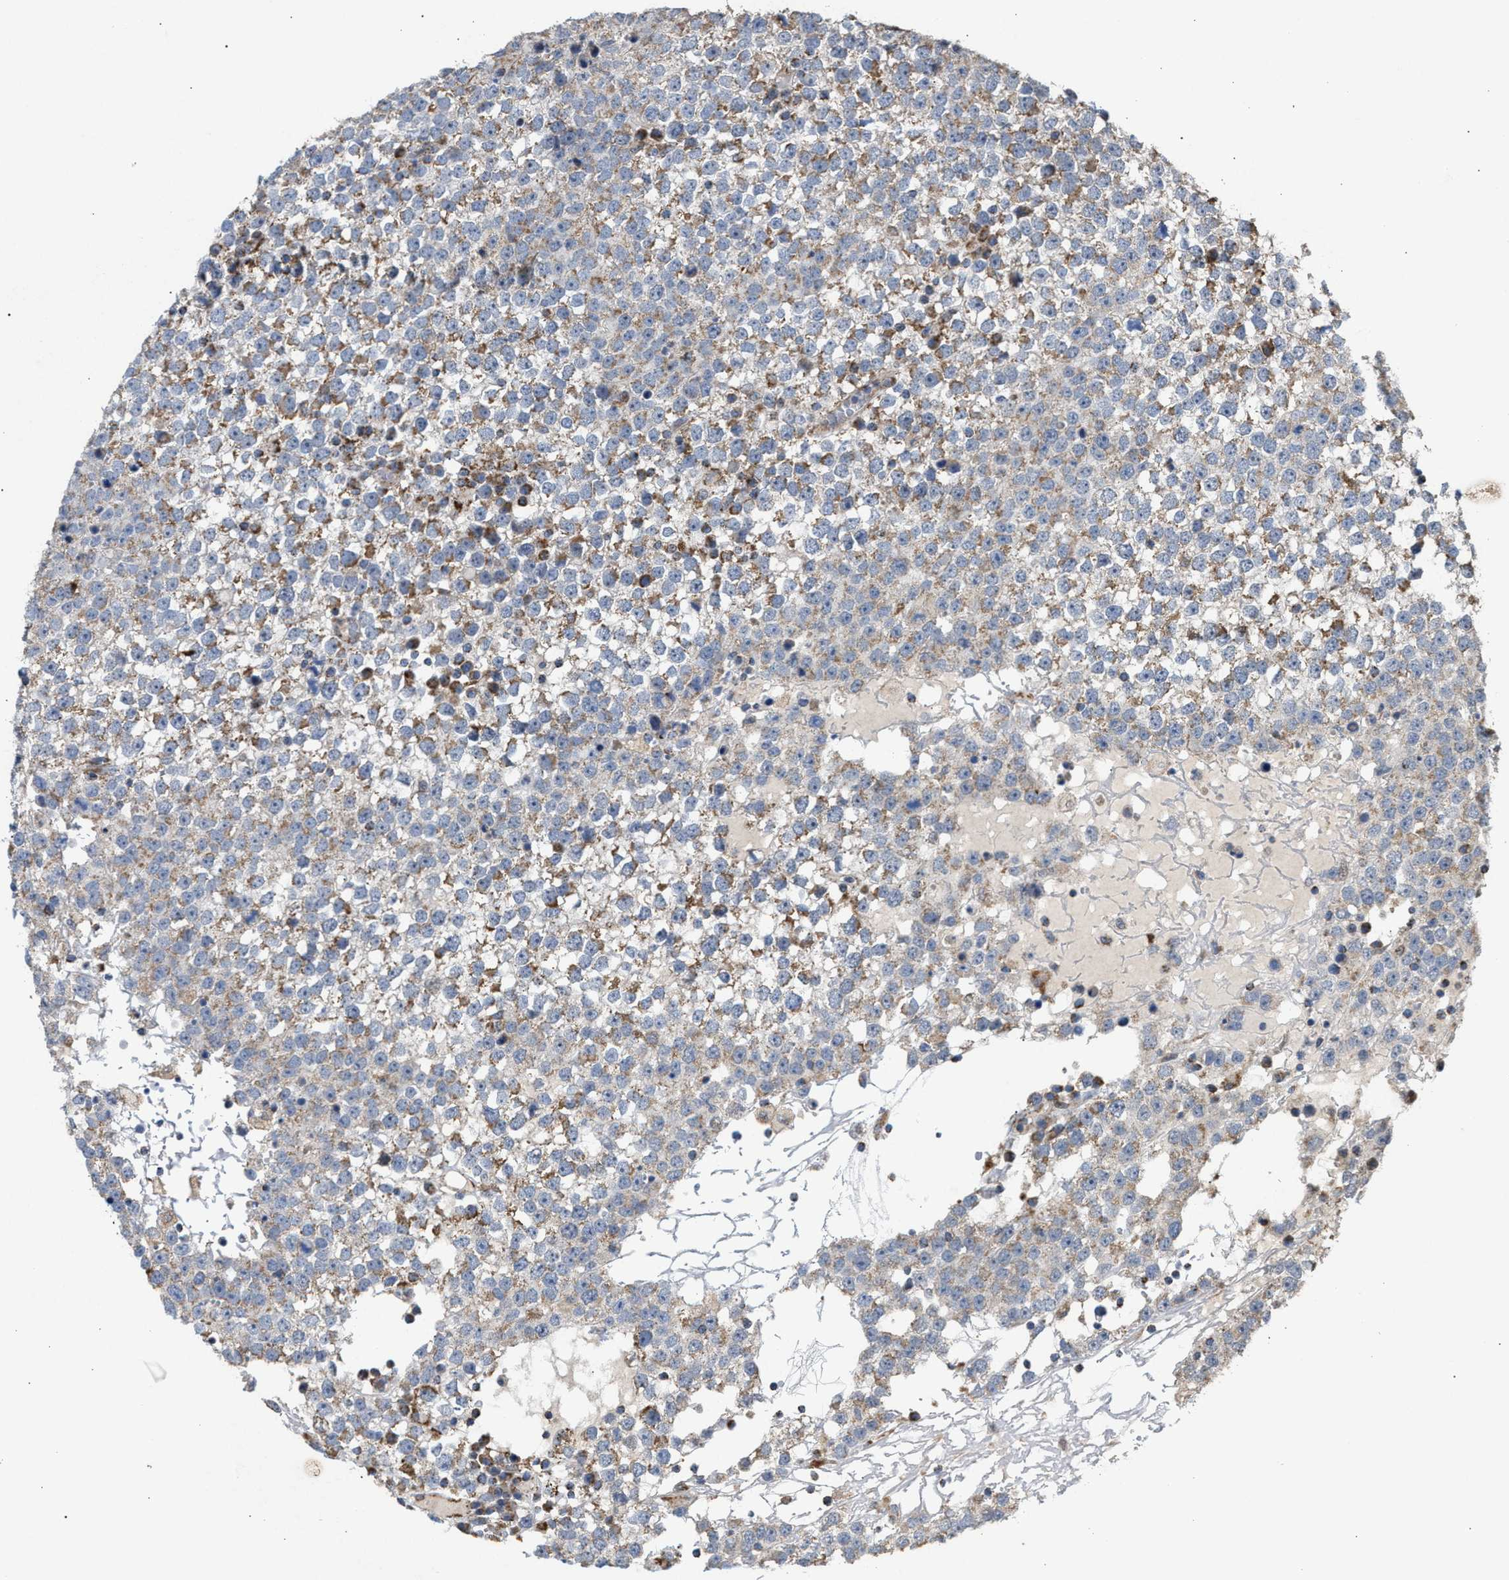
{"staining": {"intensity": "moderate", "quantity": "<25%", "location": "cytoplasmic/membranous"}, "tissue": "testis cancer", "cell_type": "Tumor cells", "image_type": "cancer", "snomed": [{"axis": "morphology", "description": "Seminoma, NOS"}, {"axis": "topography", "description": "Testis"}], "caption": "A histopathology image of human testis cancer (seminoma) stained for a protein shows moderate cytoplasmic/membranous brown staining in tumor cells. (Brightfield microscopy of DAB IHC at high magnification).", "gene": "TACO1", "patient": {"sex": "male", "age": 65}}